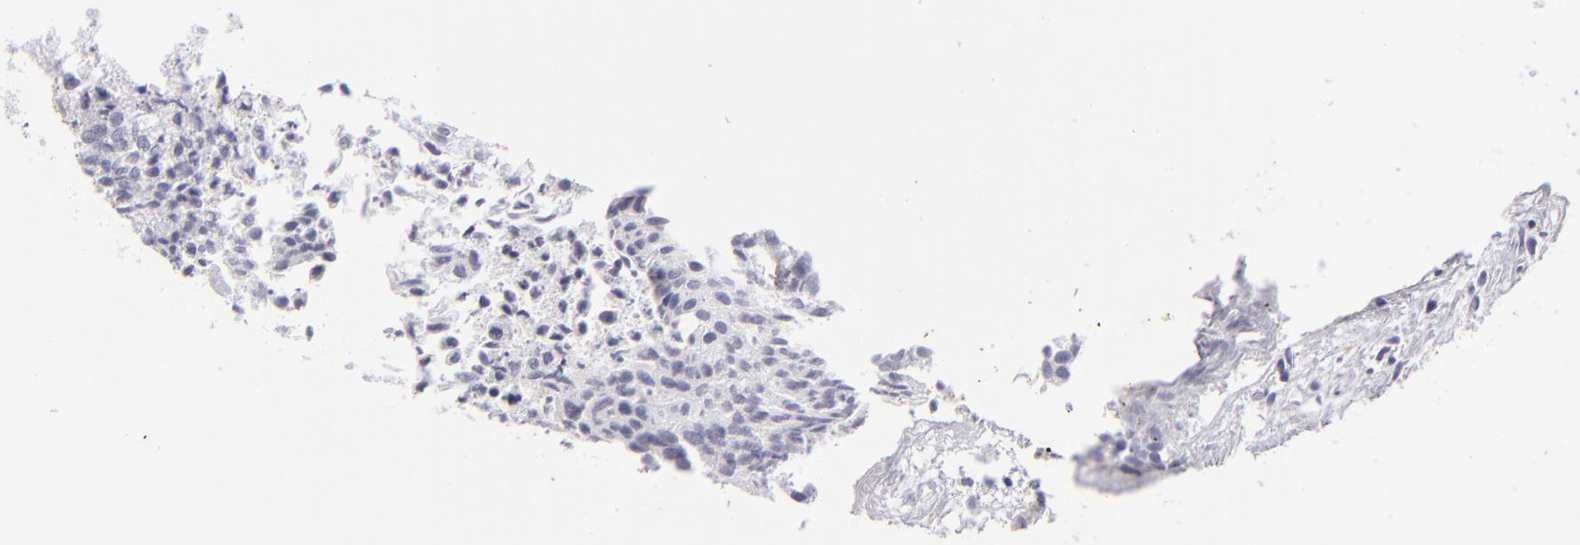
{"staining": {"intensity": "negative", "quantity": "none", "location": "none"}, "tissue": "urothelial cancer", "cell_type": "Tumor cells", "image_type": "cancer", "snomed": [{"axis": "morphology", "description": "Urothelial carcinoma, Low grade"}, {"axis": "topography", "description": "Urinary bladder"}], "caption": "Photomicrograph shows no significant protein staining in tumor cells of urothelial carcinoma (low-grade).", "gene": "KRT1", "patient": {"sex": "male", "age": 84}}